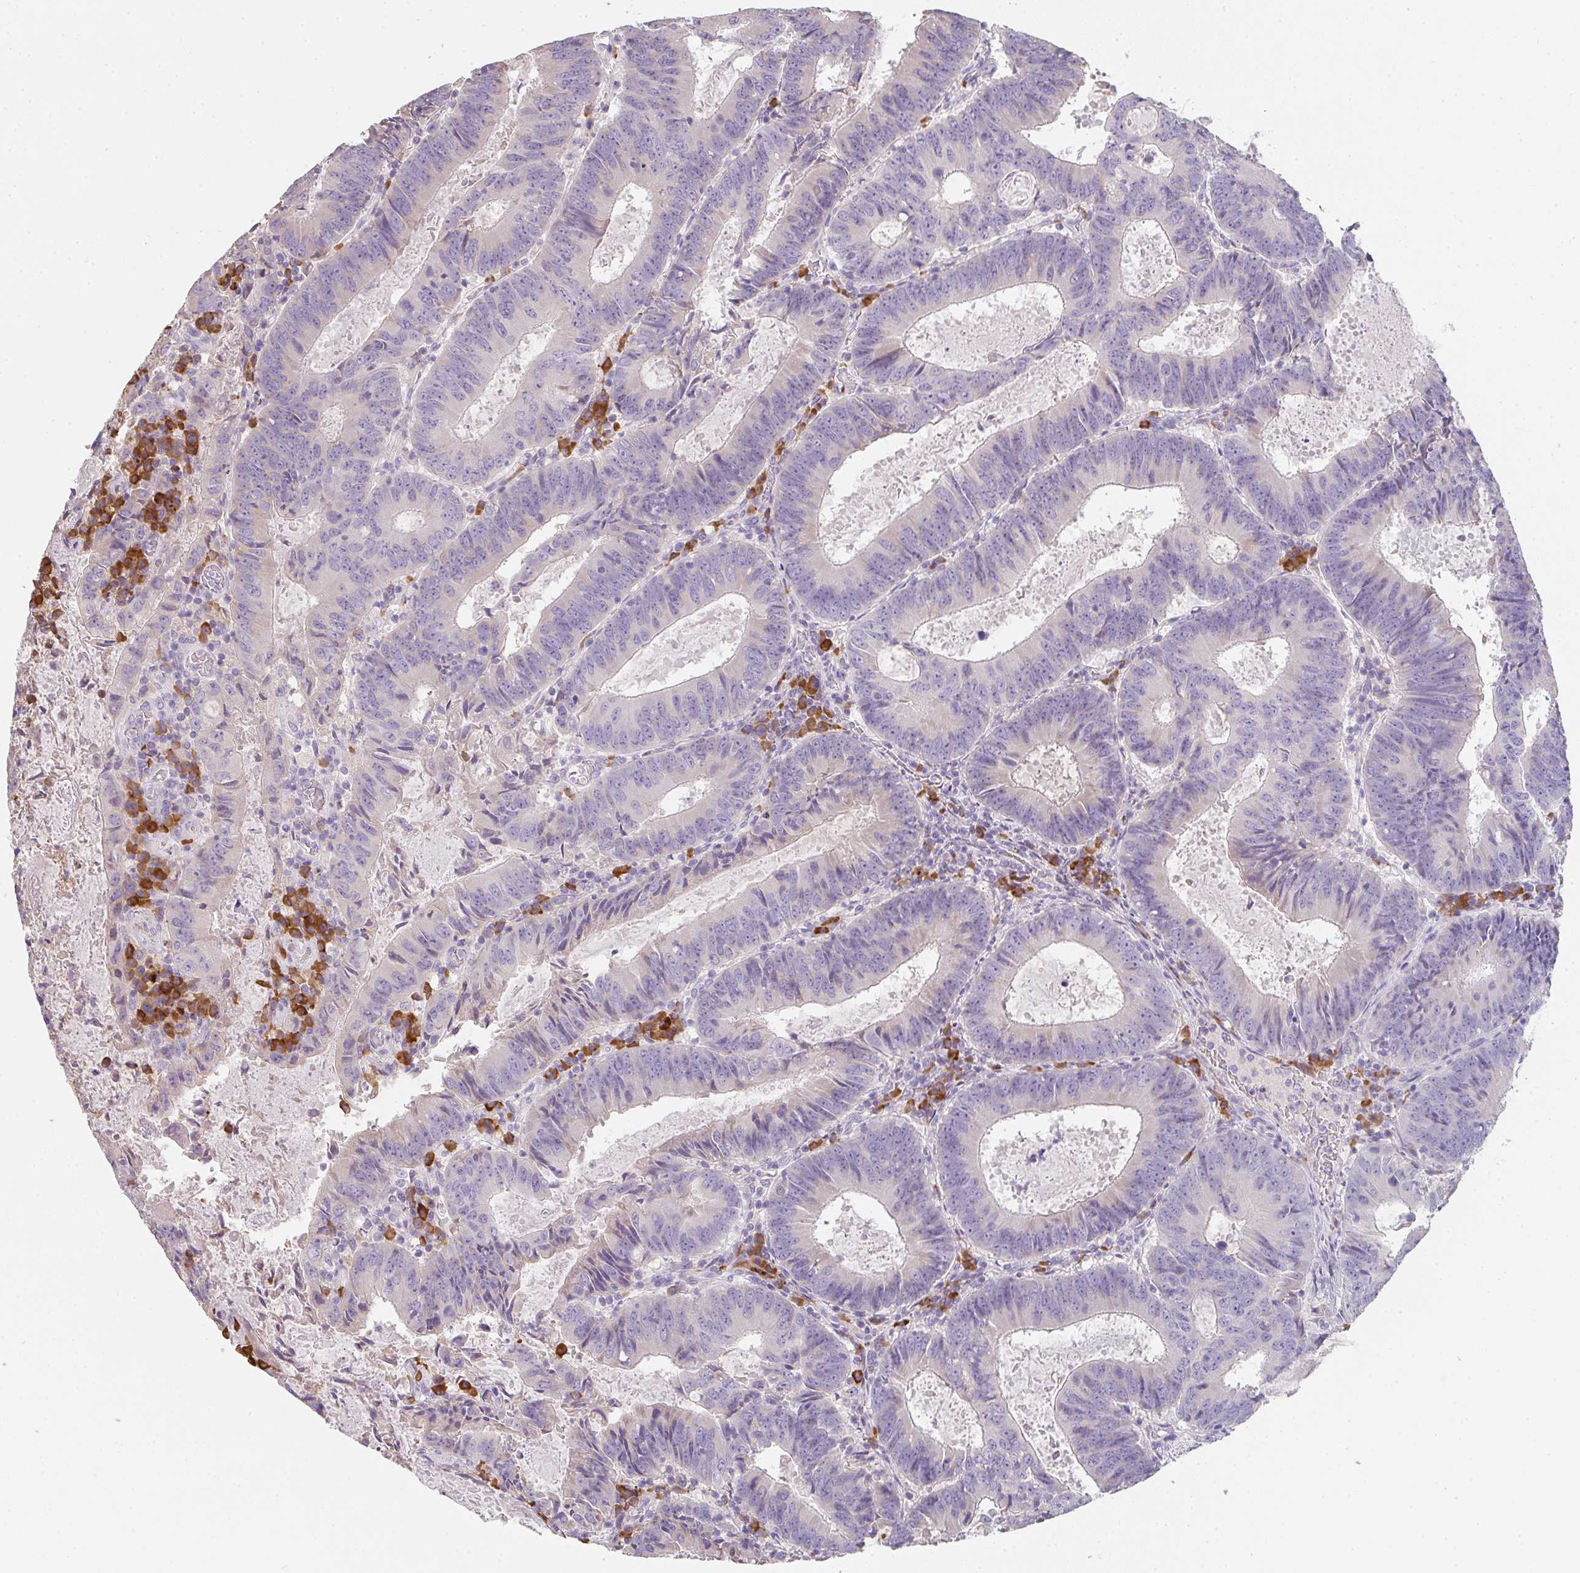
{"staining": {"intensity": "negative", "quantity": "none", "location": "none"}, "tissue": "colorectal cancer", "cell_type": "Tumor cells", "image_type": "cancer", "snomed": [{"axis": "morphology", "description": "Adenocarcinoma, NOS"}, {"axis": "topography", "description": "Colon"}], "caption": "Immunohistochemical staining of human adenocarcinoma (colorectal) demonstrates no significant positivity in tumor cells.", "gene": "ZNF215", "patient": {"sex": "male", "age": 67}}